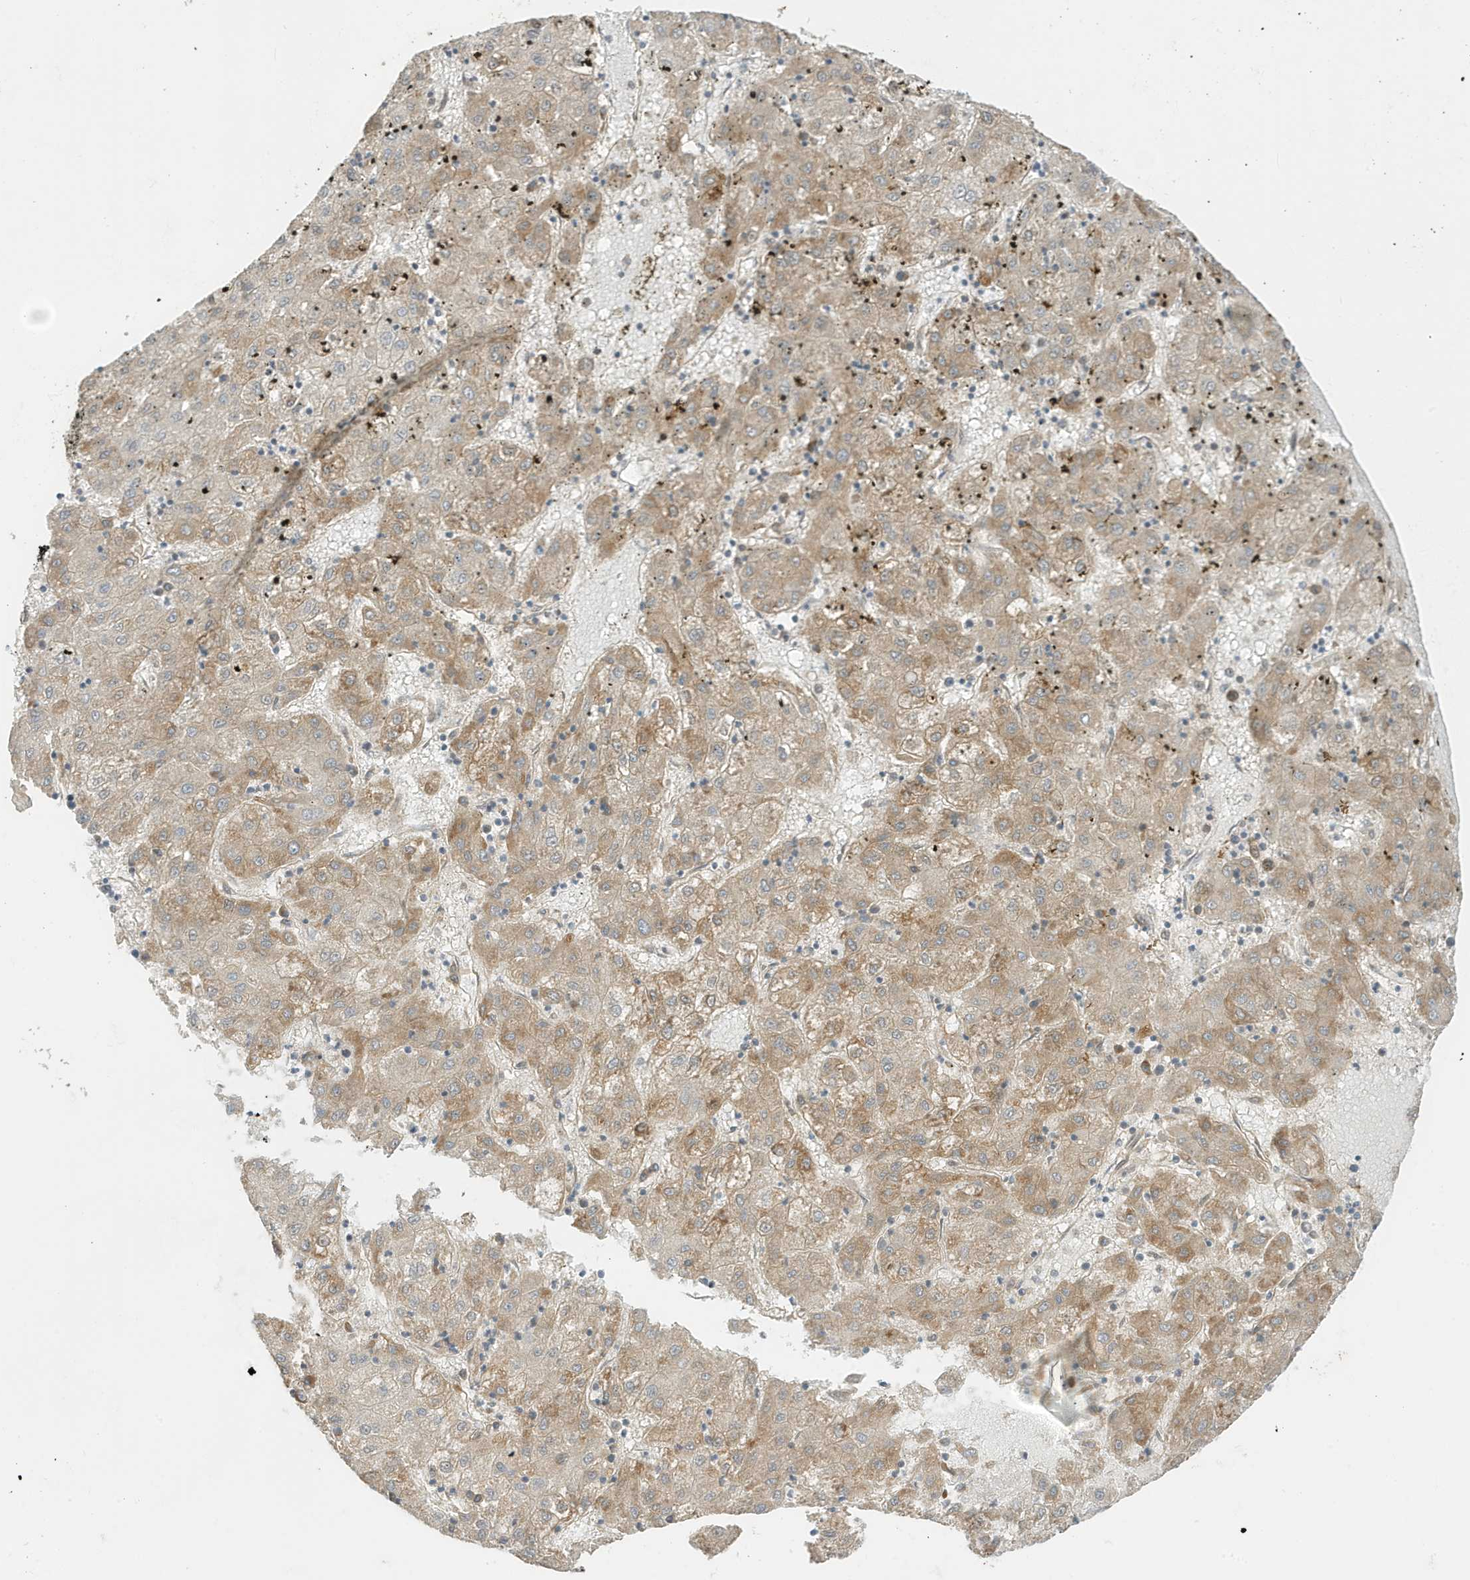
{"staining": {"intensity": "weak", "quantity": ">75%", "location": "cytoplasmic/membranous"}, "tissue": "liver cancer", "cell_type": "Tumor cells", "image_type": "cancer", "snomed": [{"axis": "morphology", "description": "Carcinoma, Hepatocellular, NOS"}, {"axis": "topography", "description": "Liver"}], "caption": "Liver hepatocellular carcinoma stained for a protein (brown) shows weak cytoplasmic/membranous positive expression in about >75% of tumor cells.", "gene": "SCARF2", "patient": {"sex": "male", "age": 72}}